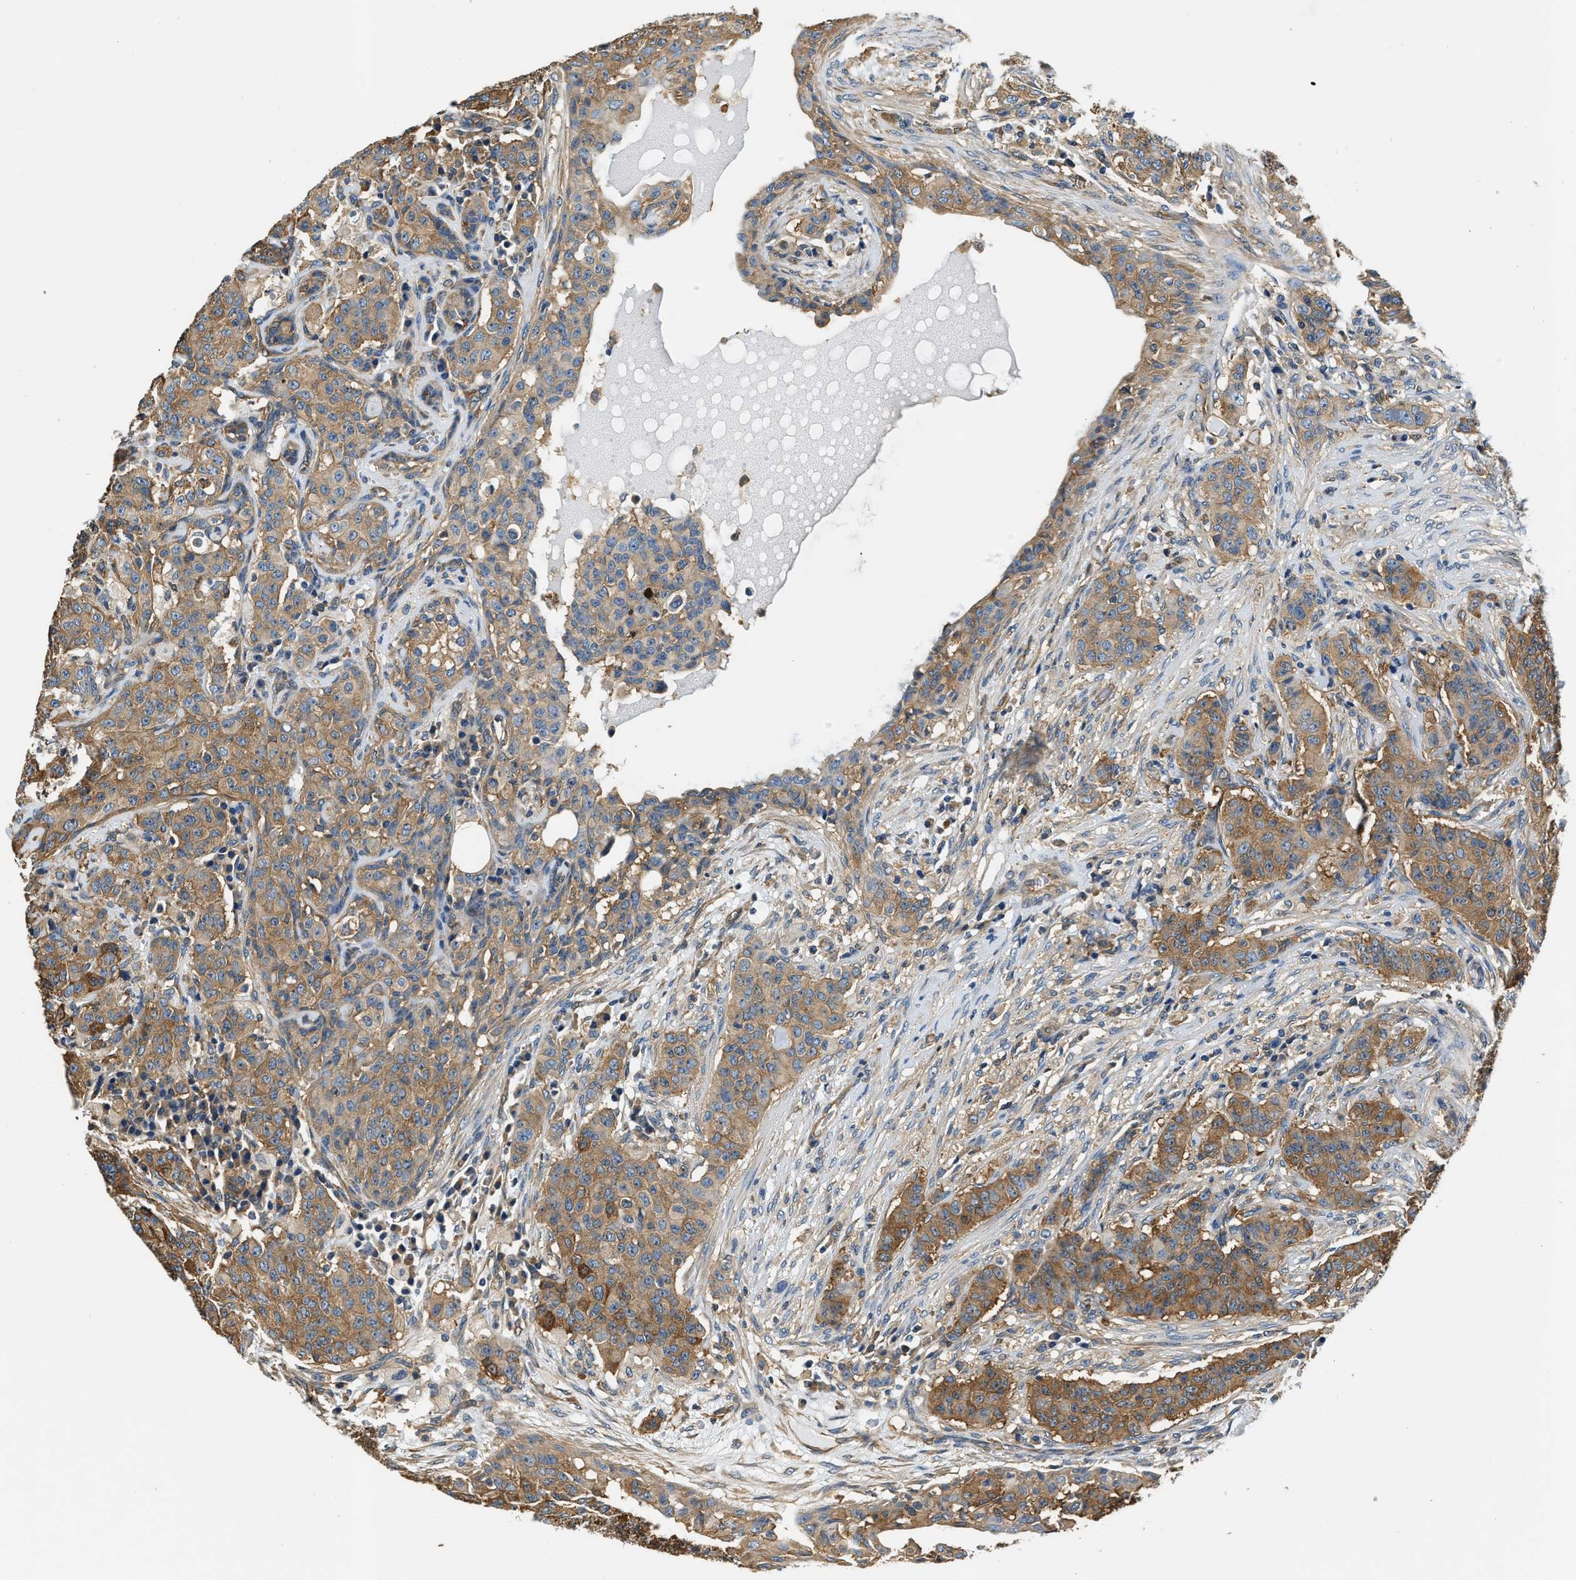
{"staining": {"intensity": "moderate", "quantity": ">75%", "location": "cytoplasmic/membranous"}, "tissue": "breast cancer", "cell_type": "Tumor cells", "image_type": "cancer", "snomed": [{"axis": "morphology", "description": "Normal tissue, NOS"}, {"axis": "morphology", "description": "Duct carcinoma"}, {"axis": "topography", "description": "Breast"}], "caption": "Invasive ductal carcinoma (breast) tissue shows moderate cytoplasmic/membranous expression in about >75% of tumor cells", "gene": "PPP2R1B", "patient": {"sex": "female", "age": 40}}